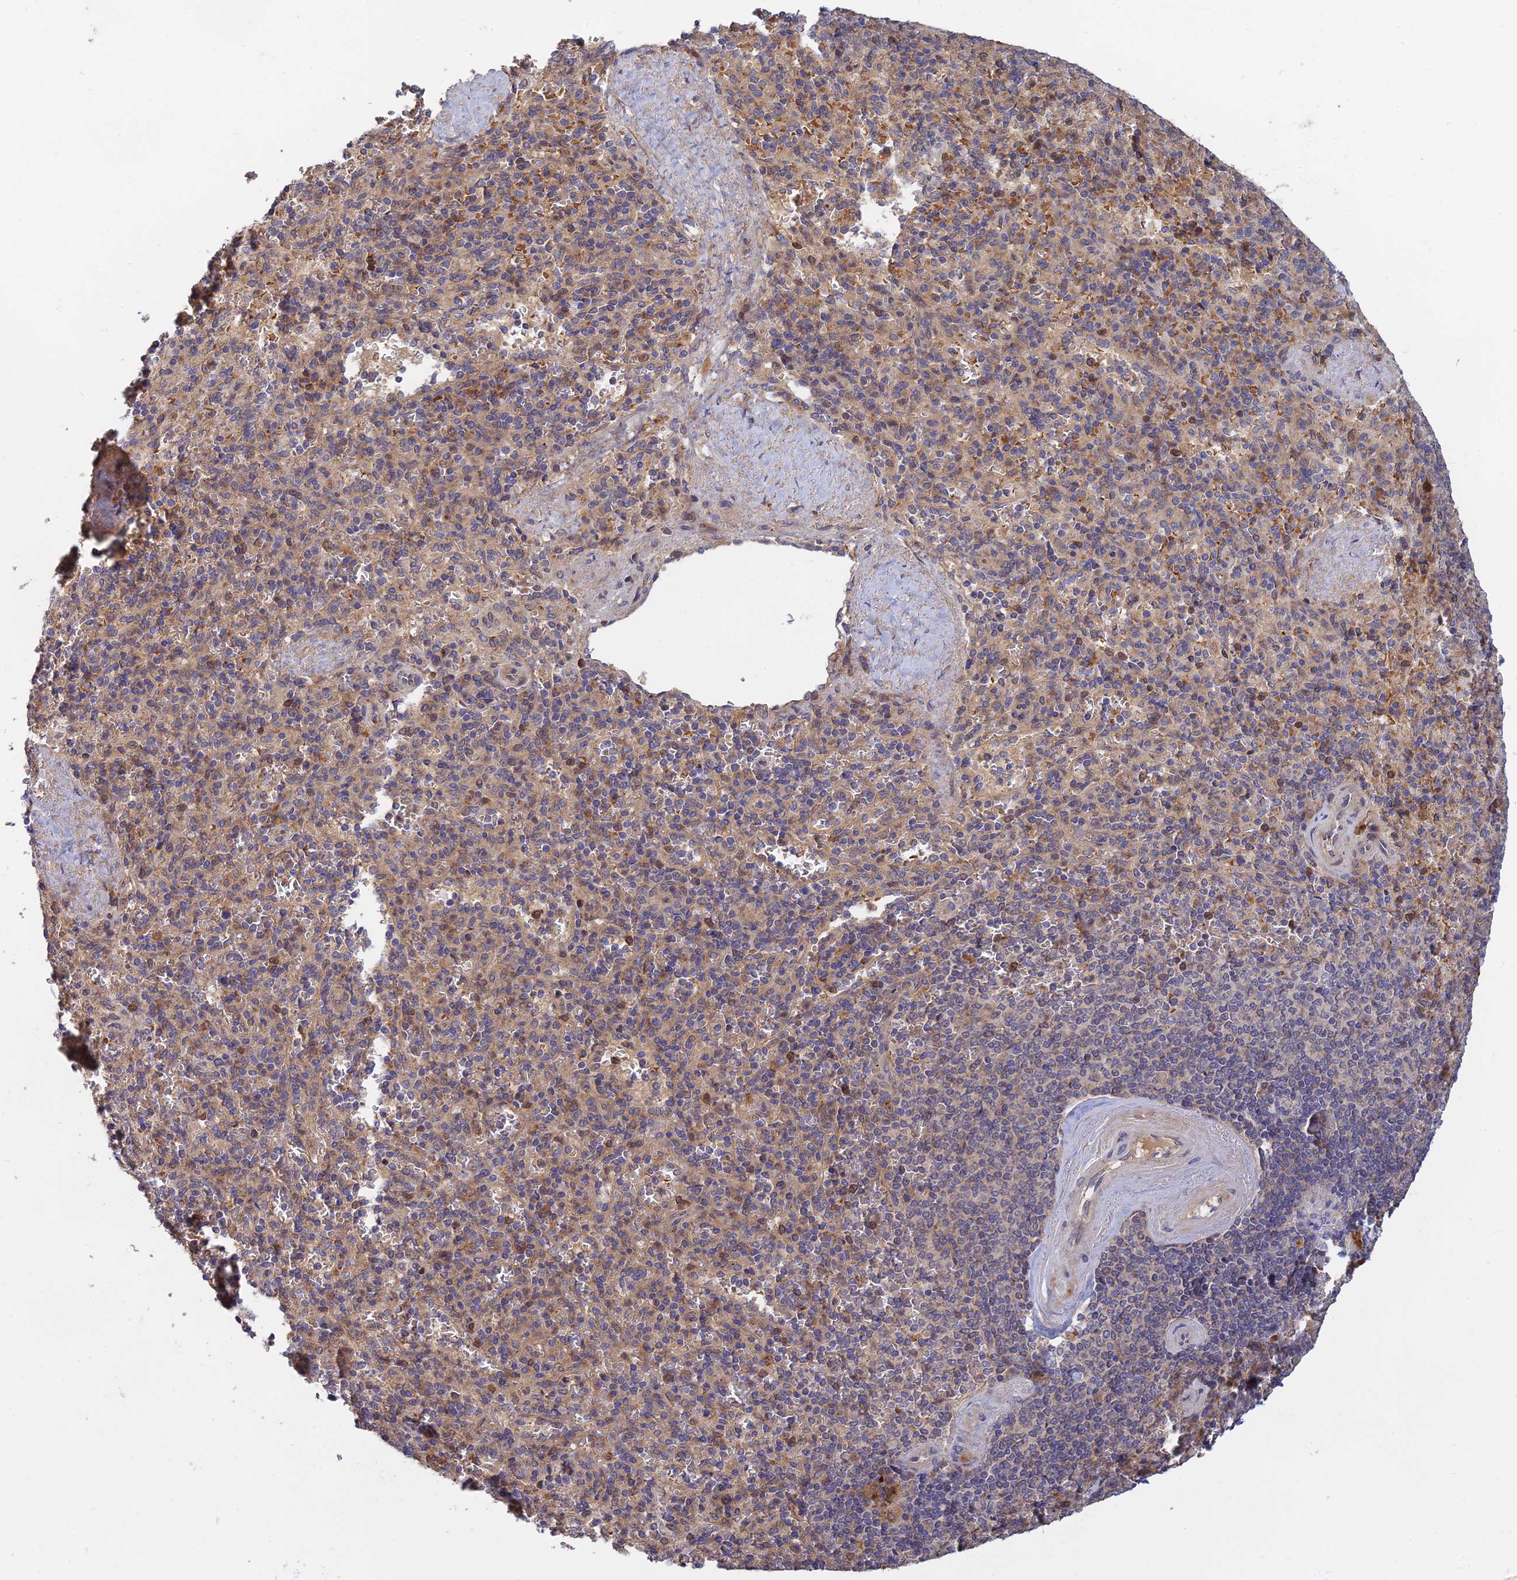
{"staining": {"intensity": "moderate", "quantity": "<25%", "location": "cytoplasmic/membranous"}, "tissue": "spleen", "cell_type": "Cells in red pulp", "image_type": "normal", "snomed": [{"axis": "morphology", "description": "Normal tissue, NOS"}, {"axis": "topography", "description": "Spleen"}], "caption": "Immunohistochemistry micrograph of benign spleen stained for a protein (brown), which demonstrates low levels of moderate cytoplasmic/membranous expression in approximately <25% of cells in red pulp.", "gene": "FAM151B", "patient": {"sex": "male", "age": 82}}